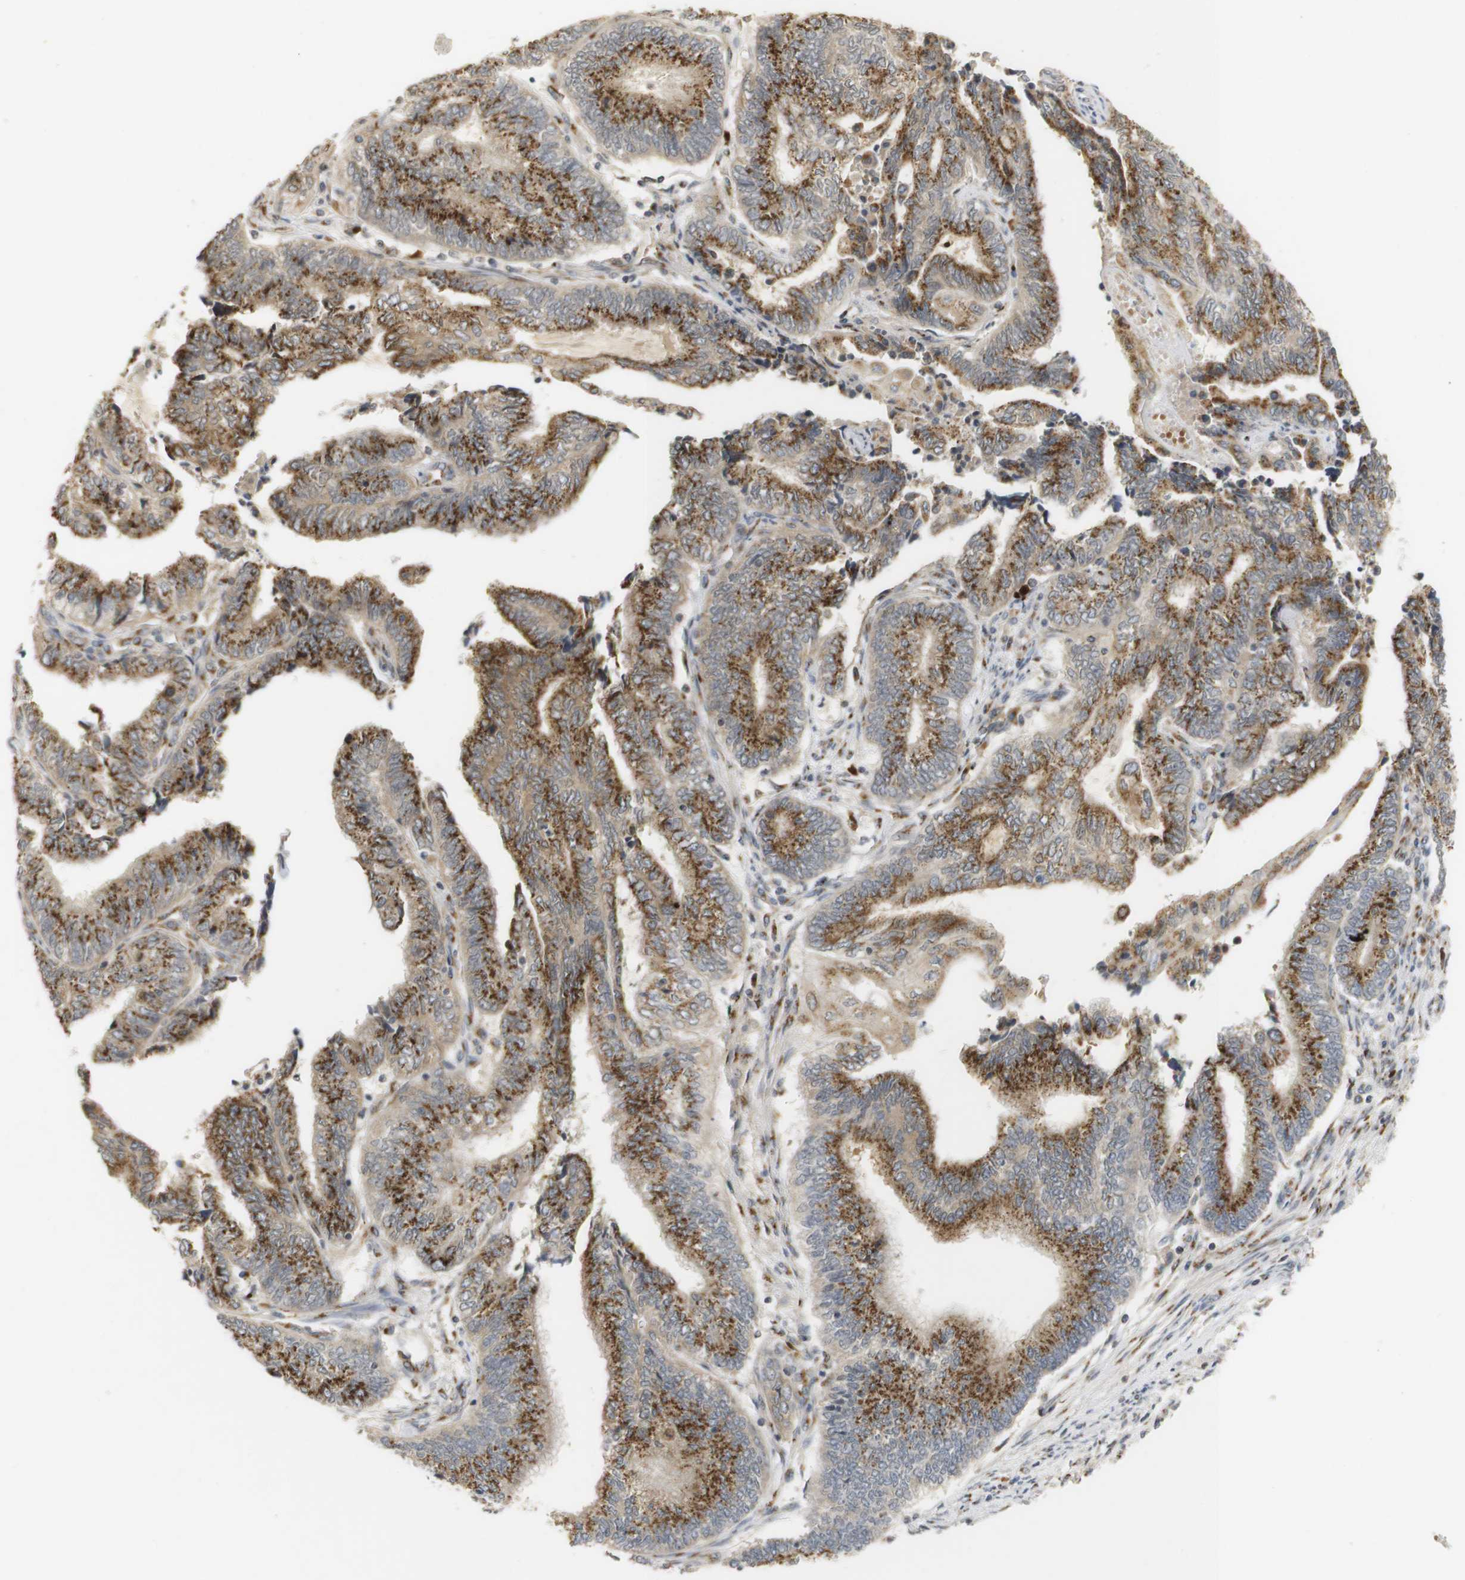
{"staining": {"intensity": "moderate", "quantity": ">75%", "location": "cytoplasmic/membranous"}, "tissue": "endometrial cancer", "cell_type": "Tumor cells", "image_type": "cancer", "snomed": [{"axis": "morphology", "description": "Adenocarcinoma, NOS"}, {"axis": "topography", "description": "Uterus"}, {"axis": "topography", "description": "Endometrium"}], "caption": "Endometrial cancer stained with DAB immunohistochemistry demonstrates medium levels of moderate cytoplasmic/membranous staining in about >75% of tumor cells. The staining was performed using DAB to visualize the protein expression in brown, while the nuclei were stained in blue with hematoxylin (Magnification: 20x).", "gene": "ZFPL1", "patient": {"sex": "female", "age": 70}}